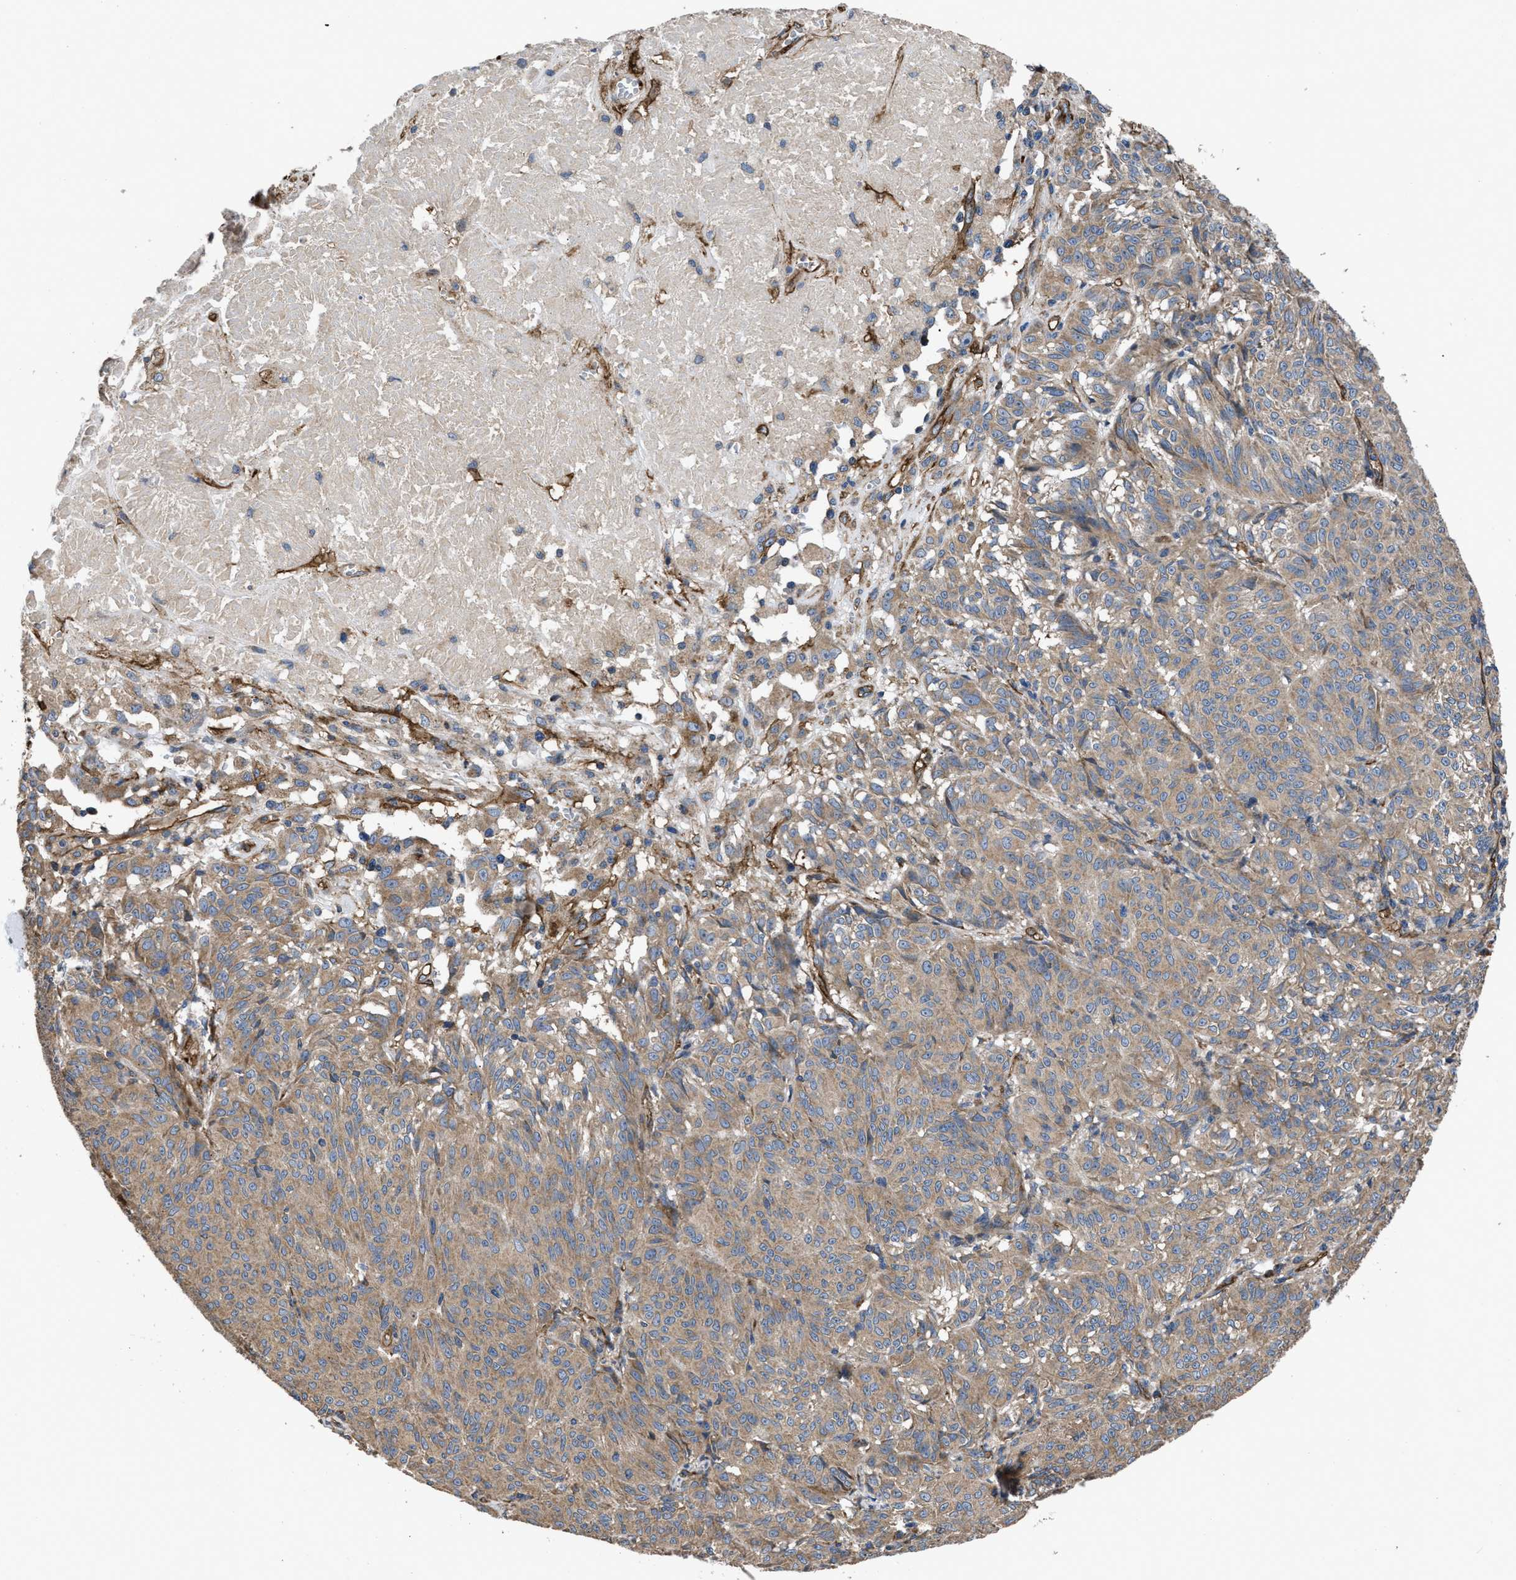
{"staining": {"intensity": "weak", "quantity": ">75%", "location": "cytoplasmic/membranous"}, "tissue": "melanoma", "cell_type": "Tumor cells", "image_type": "cancer", "snomed": [{"axis": "morphology", "description": "Malignant melanoma, NOS"}, {"axis": "topography", "description": "Skin"}], "caption": "Tumor cells display low levels of weak cytoplasmic/membranous expression in about >75% of cells in melanoma.", "gene": "NT5E", "patient": {"sex": "female", "age": 72}}